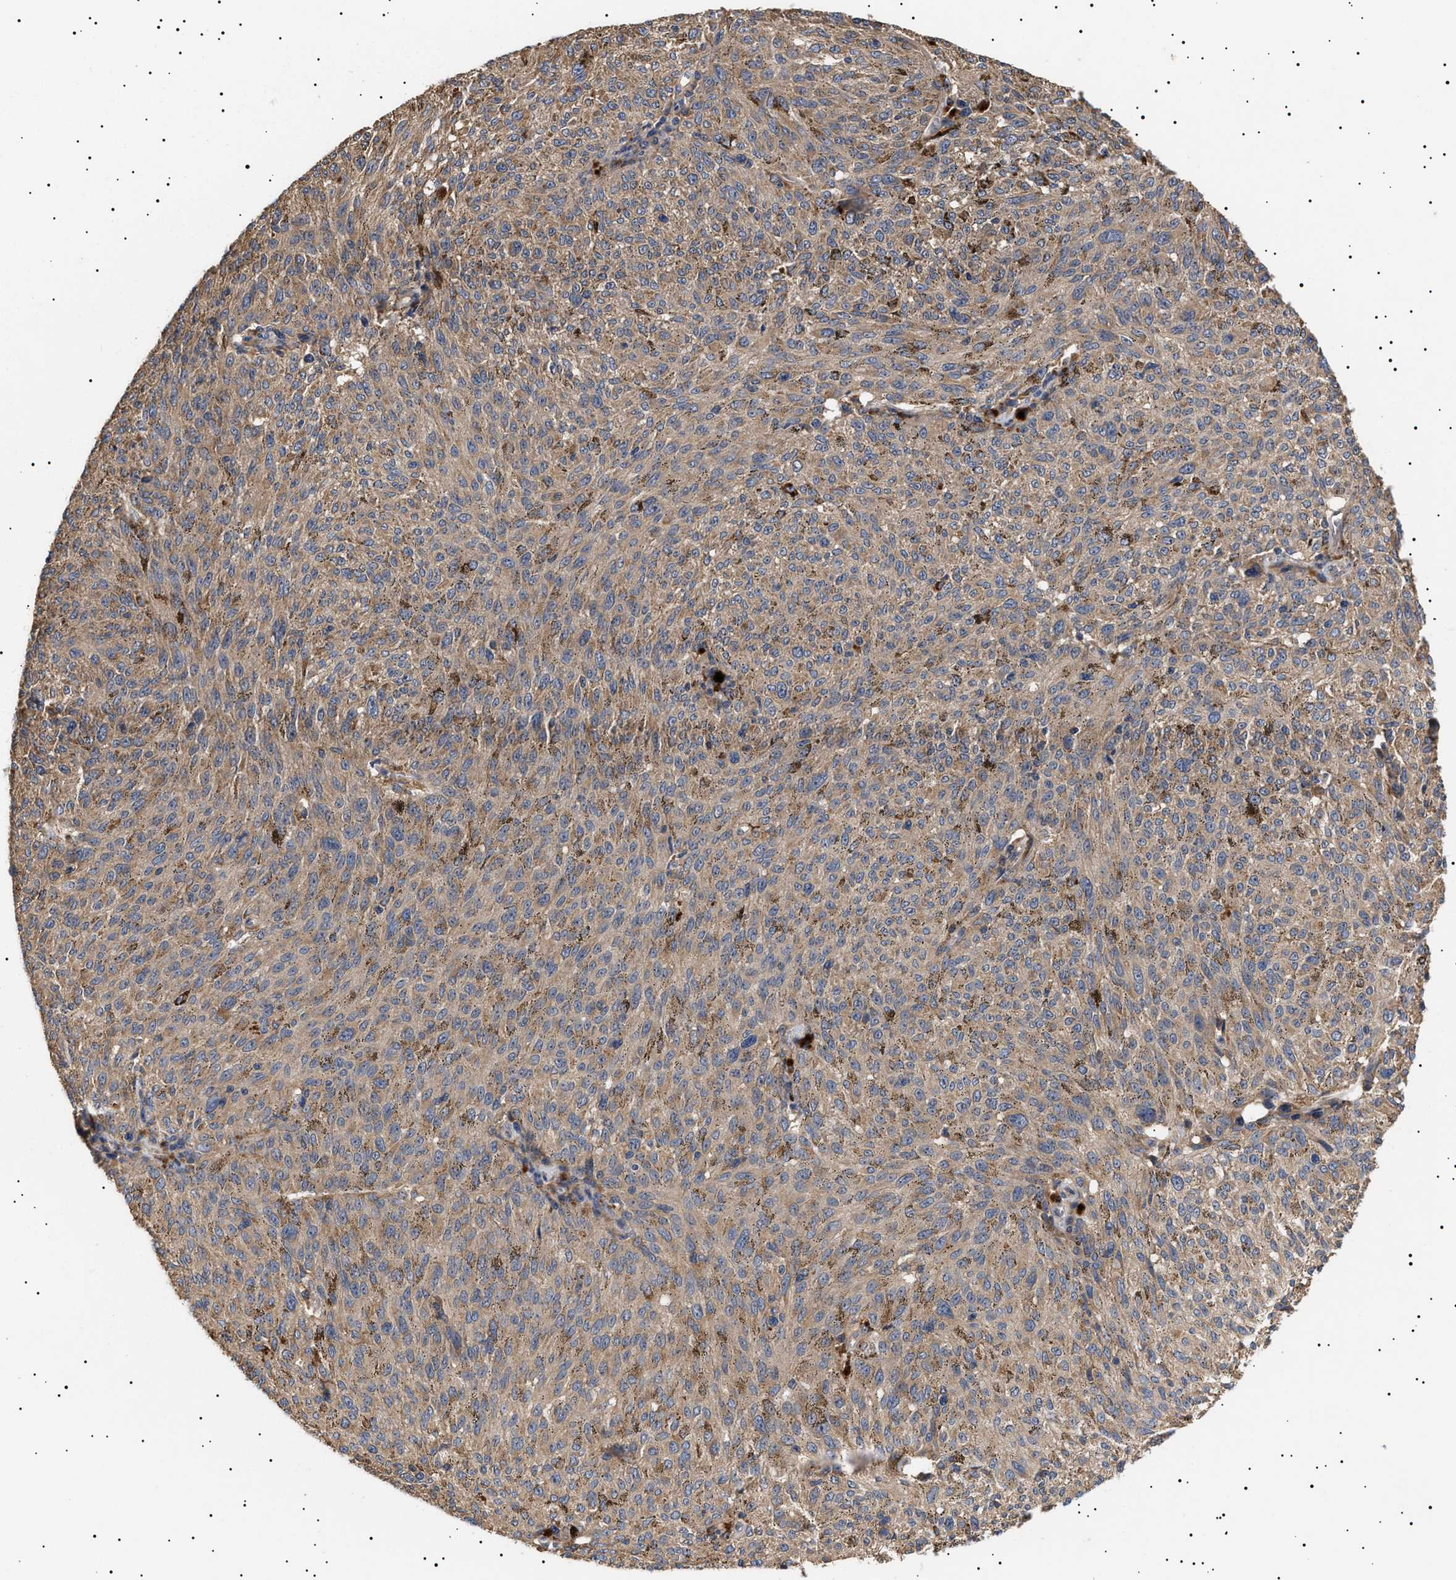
{"staining": {"intensity": "weak", "quantity": ">75%", "location": "cytoplasmic/membranous"}, "tissue": "melanoma", "cell_type": "Tumor cells", "image_type": "cancer", "snomed": [{"axis": "morphology", "description": "Malignant melanoma, NOS"}, {"axis": "topography", "description": "Skin"}], "caption": "The micrograph displays immunohistochemical staining of malignant melanoma. There is weak cytoplasmic/membranous positivity is present in approximately >75% of tumor cells.", "gene": "KRBA1", "patient": {"sex": "female", "age": 72}}